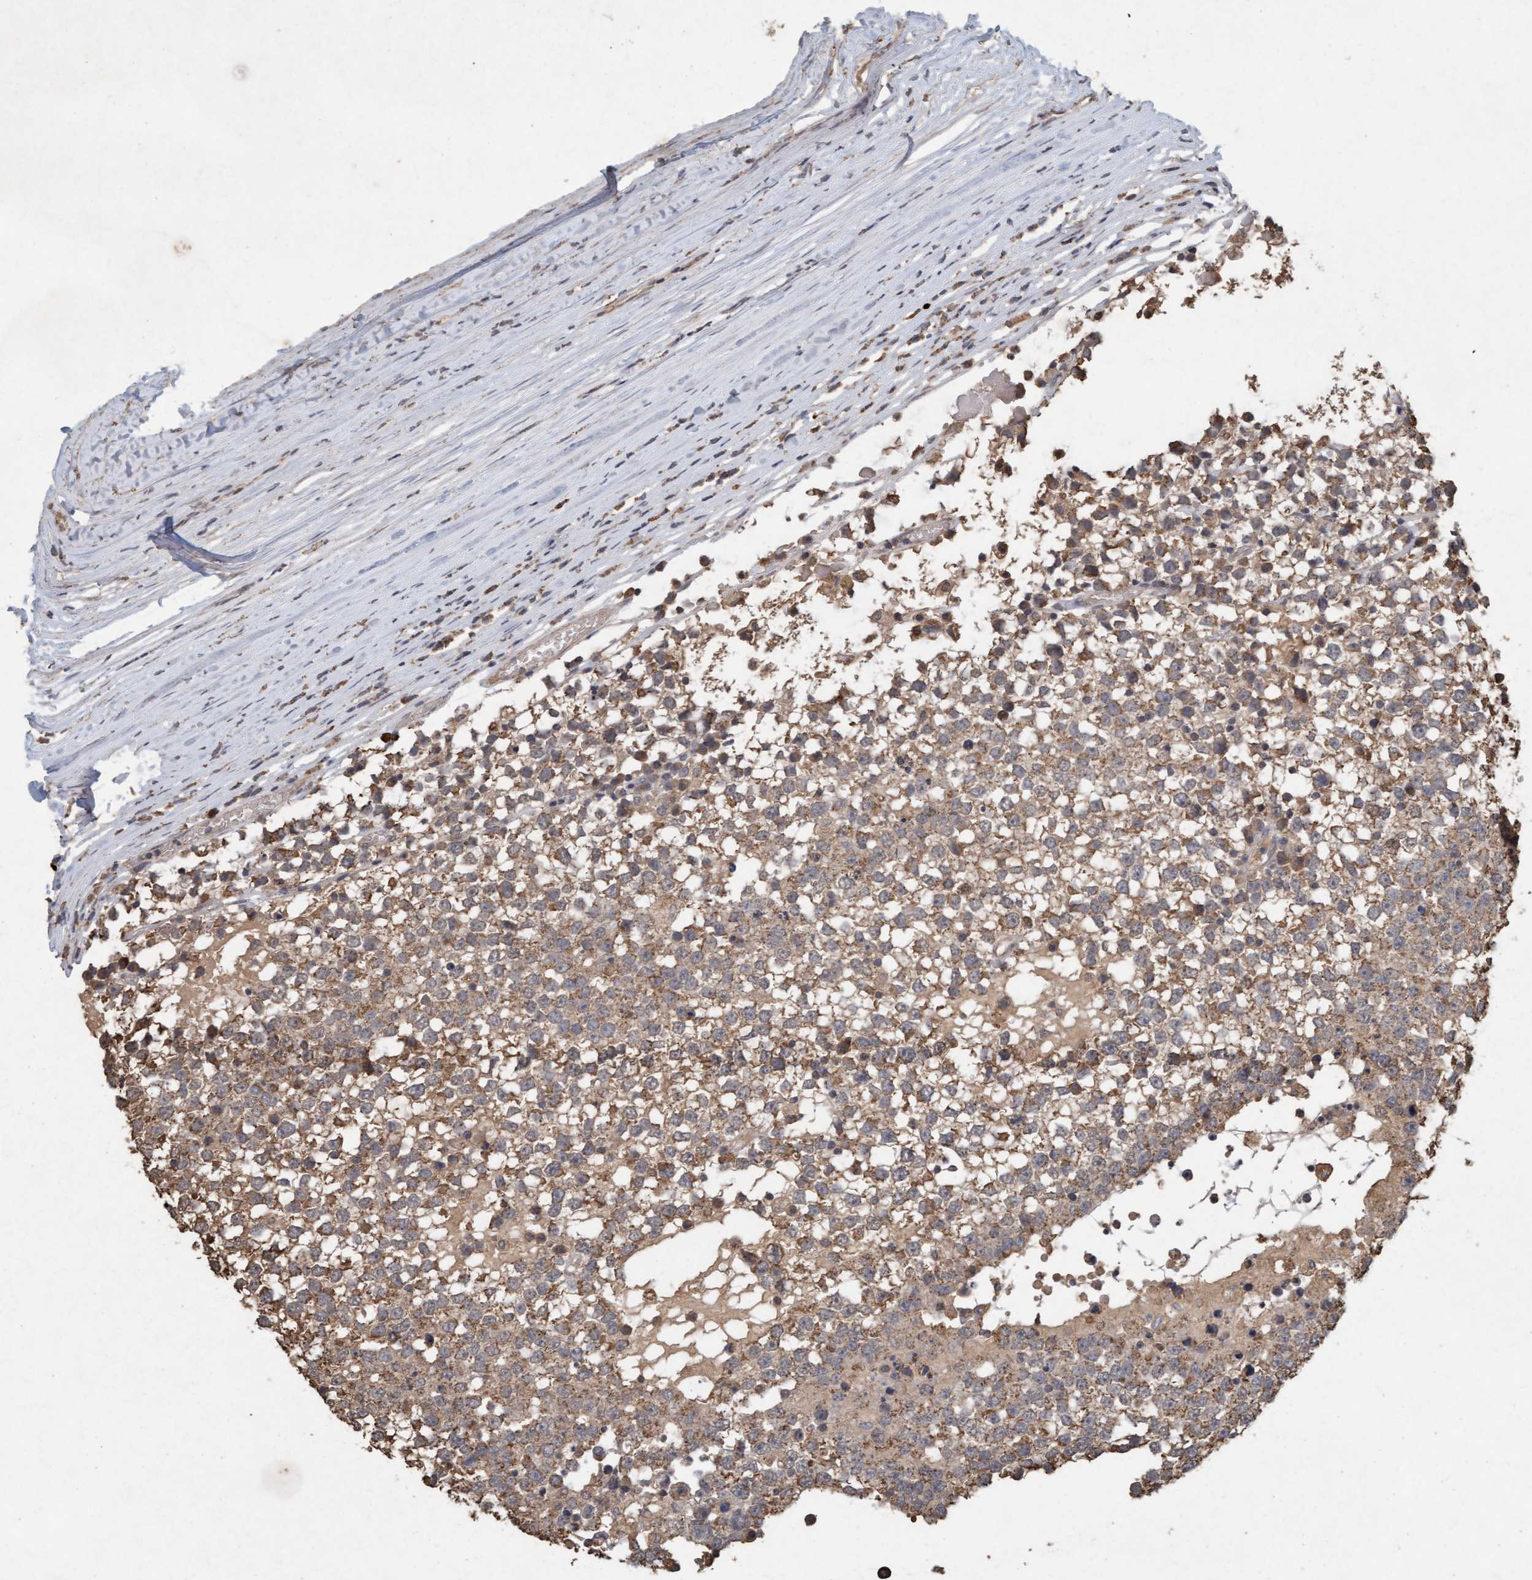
{"staining": {"intensity": "weak", "quantity": ">75%", "location": "cytoplasmic/membranous"}, "tissue": "testis cancer", "cell_type": "Tumor cells", "image_type": "cancer", "snomed": [{"axis": "morphology", "description": "Seminoma, NOS"}, {"axis": "topography", "description": "Testis"}], "caption": "This is a photomicrograph of IHC staining of seminoma (testis), which shows weak positivity in the cytoplasmic/membranous of tumor cells.", "gene": "VSIG8", "patient": {"sex": "male", "age": 65}}